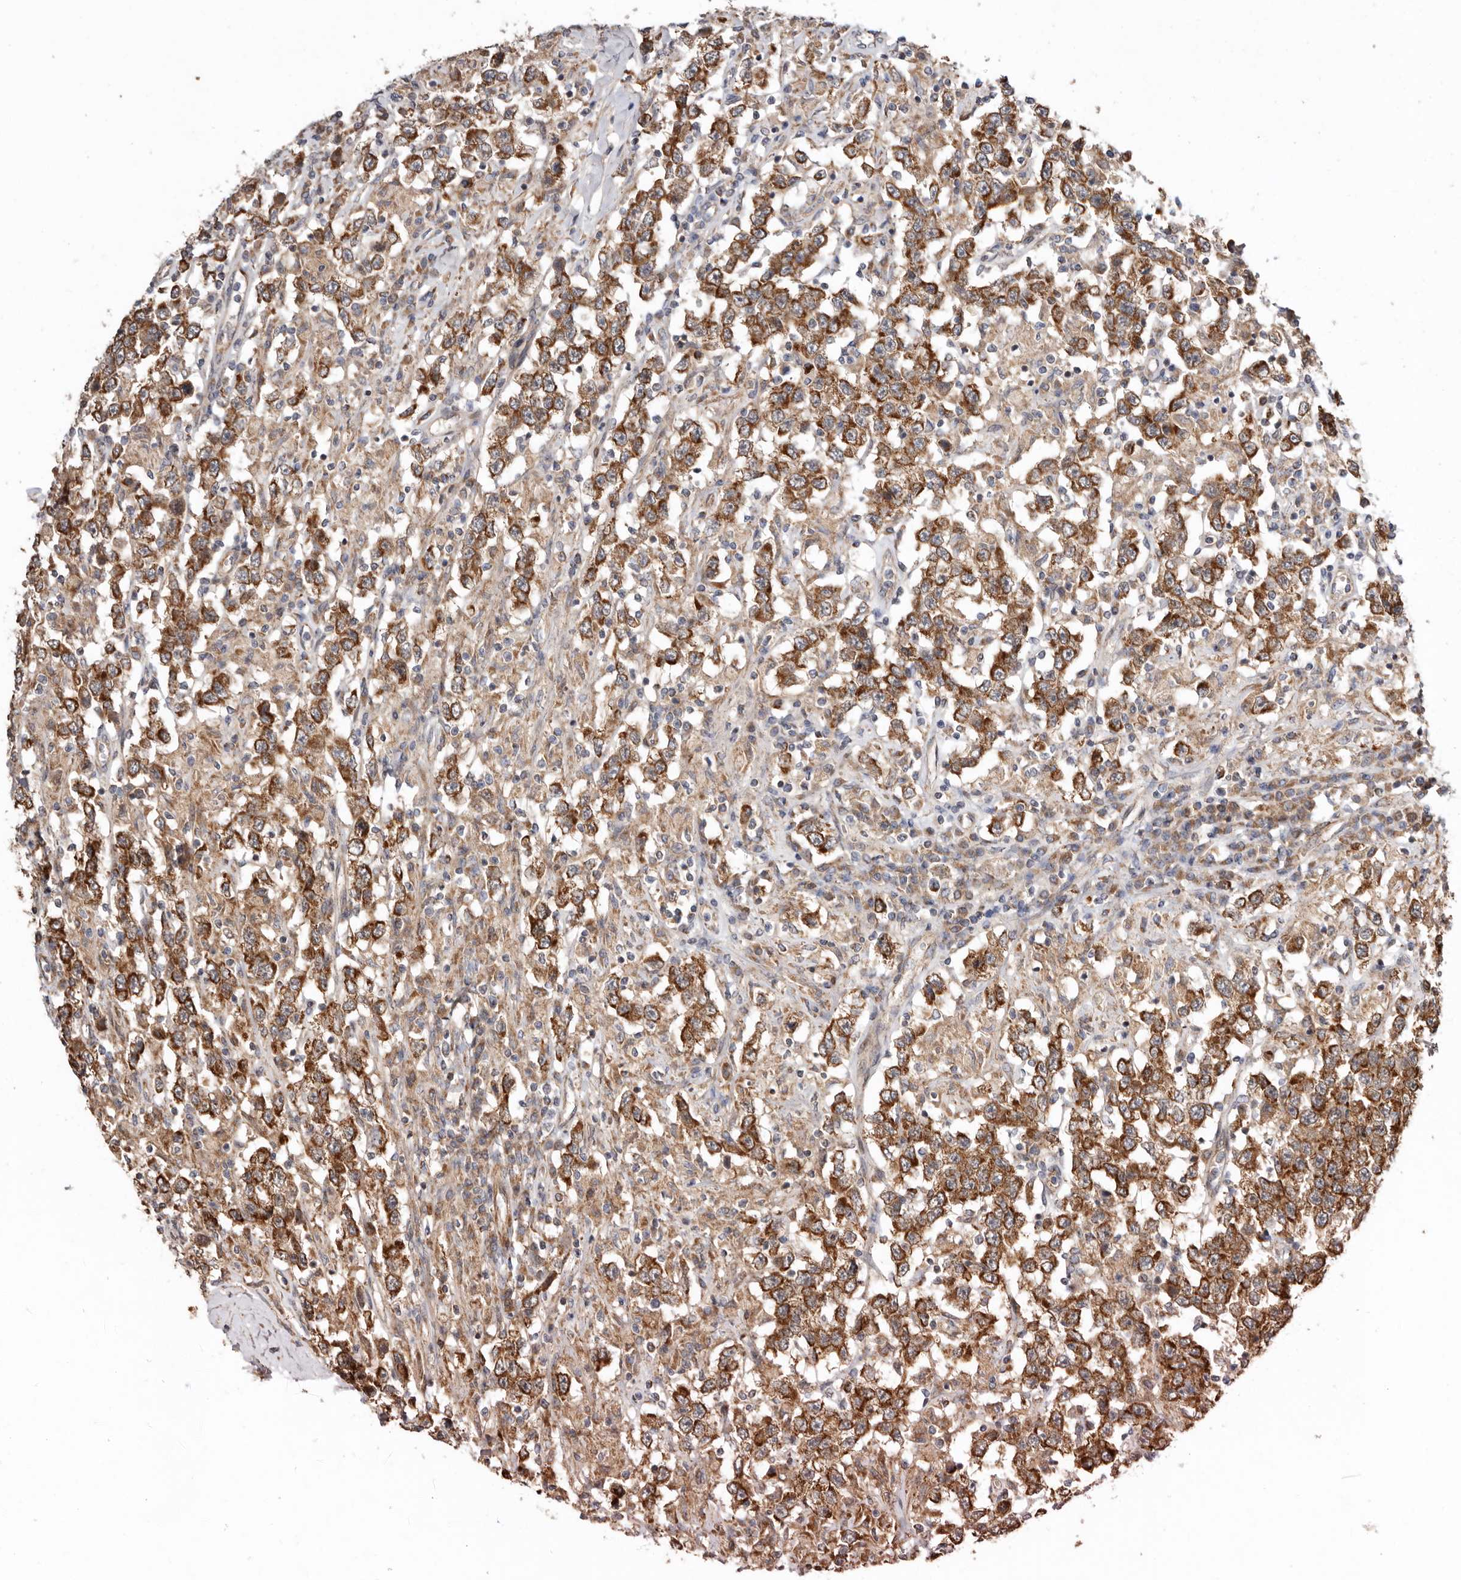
{"staining": {"intensity": "strong", "quantity": ">75%", "location": "cytoplasmic/membranous"}, "tissue": "testis cancer", "cell_type": "Tumor cells", "image_type": "cancer", "snomed": [{"axis": "morphology", "description": "Seminoma, NOS"}, {"axis": "topography", "description": "Testis"}], "caption": "This micrograph exhibits immunohistochemistry staining of seminoma (testis), with high strong cytoplasmic/membranous positivity in about >75% of tumor cells.", "gene": "PROKR1", "patient": {"sex": "male", "age": 41}}